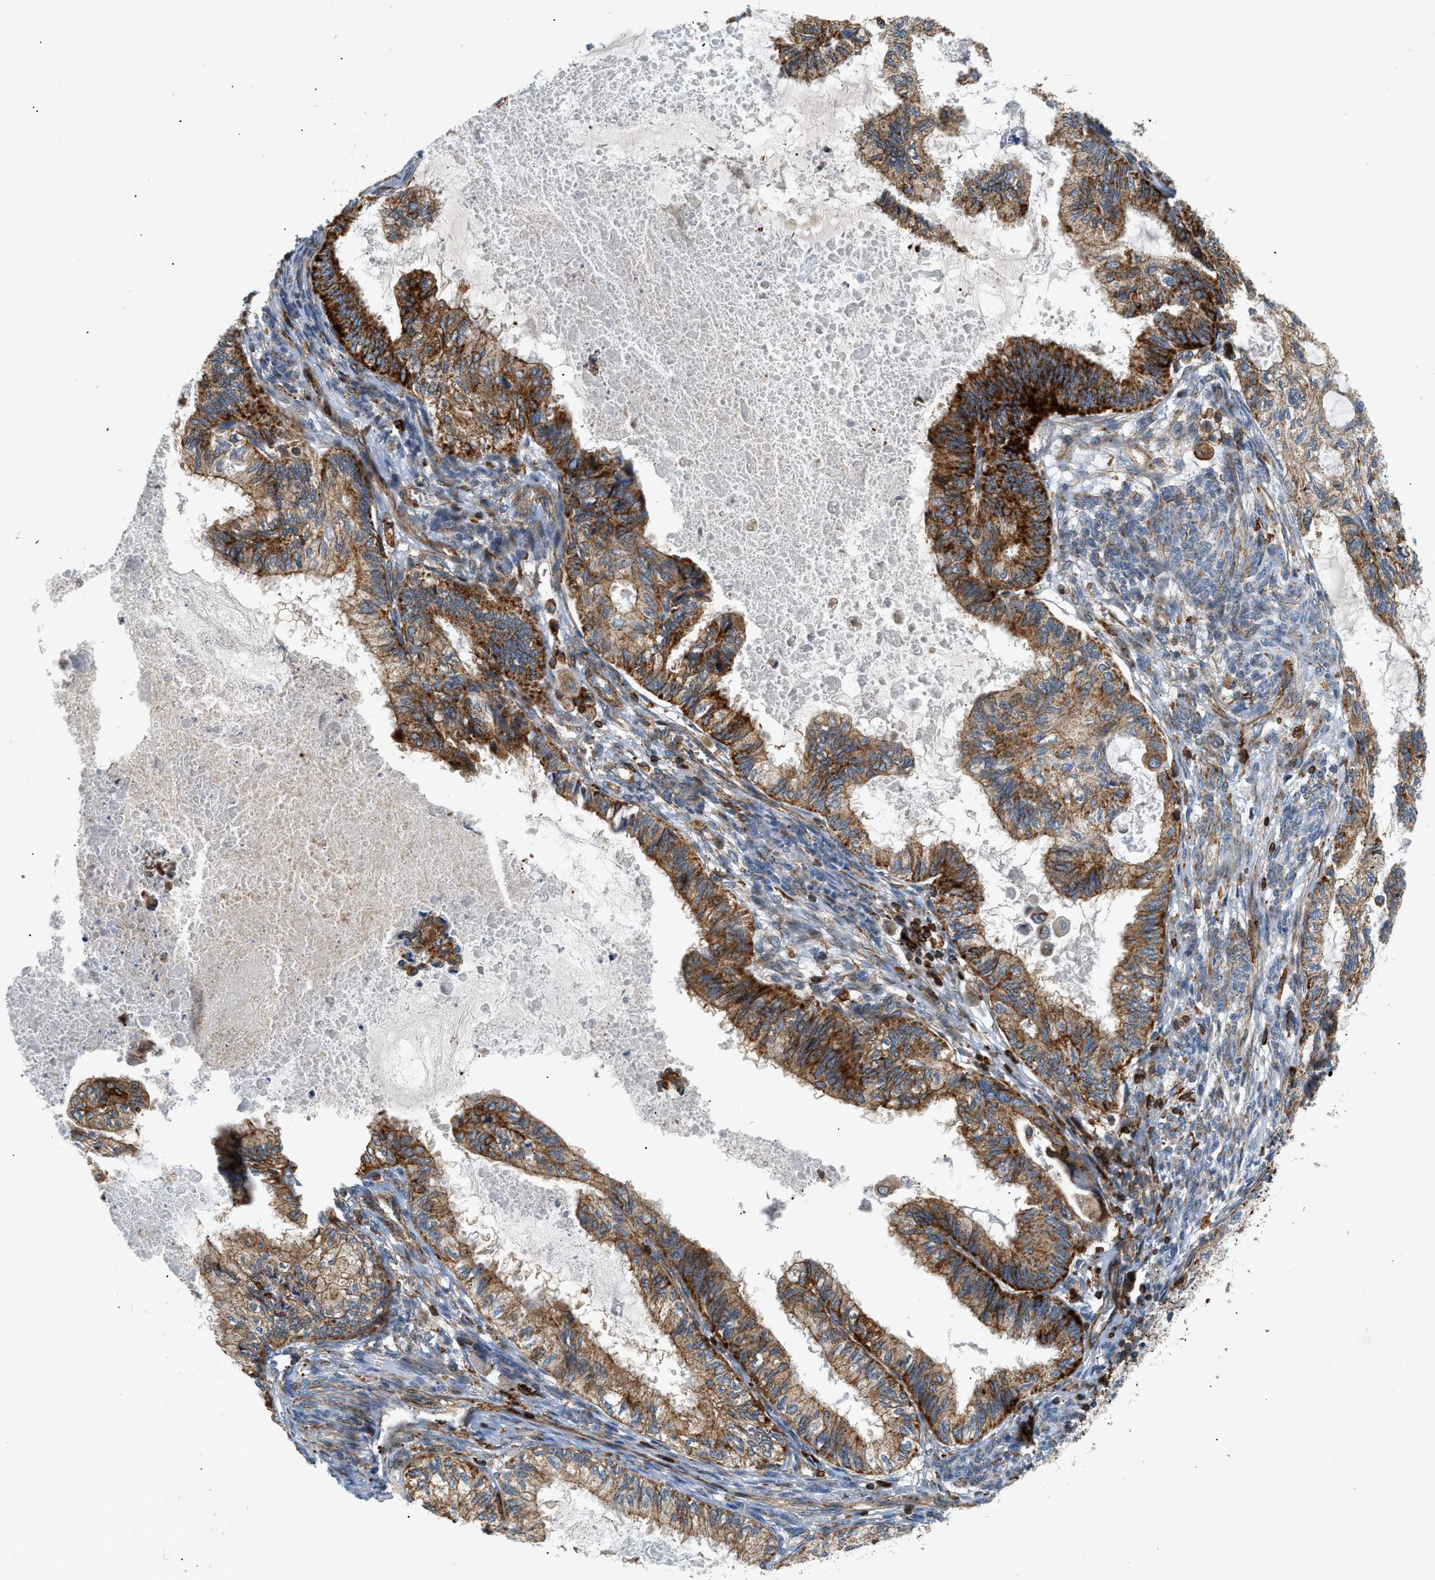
{"staining": {"intensity": "strong", "quantity": ">75%", "location": "cytoplasmic/membranous"}, "tissue": "cervical cancer", "cell_type": "Tumor cells", "image_type": "cancer", "snomed": [{"axis": "morphology", "description": "Normal tissue, NOS"}, {"axis": "morphology", "description": "Adenocarcinoma, NOS"}, {"axis": "topography", "description": "Cervix"}, {"axis": "topography", "description": "Endometrium"}], "caption": "A brown stain highlights strong cytoplasmic/membranous positivity of a protein in cervical adenocarcinoma tumor cells.", "gene": "DHODH", "patient": {"sex": "female", "age": 86}}